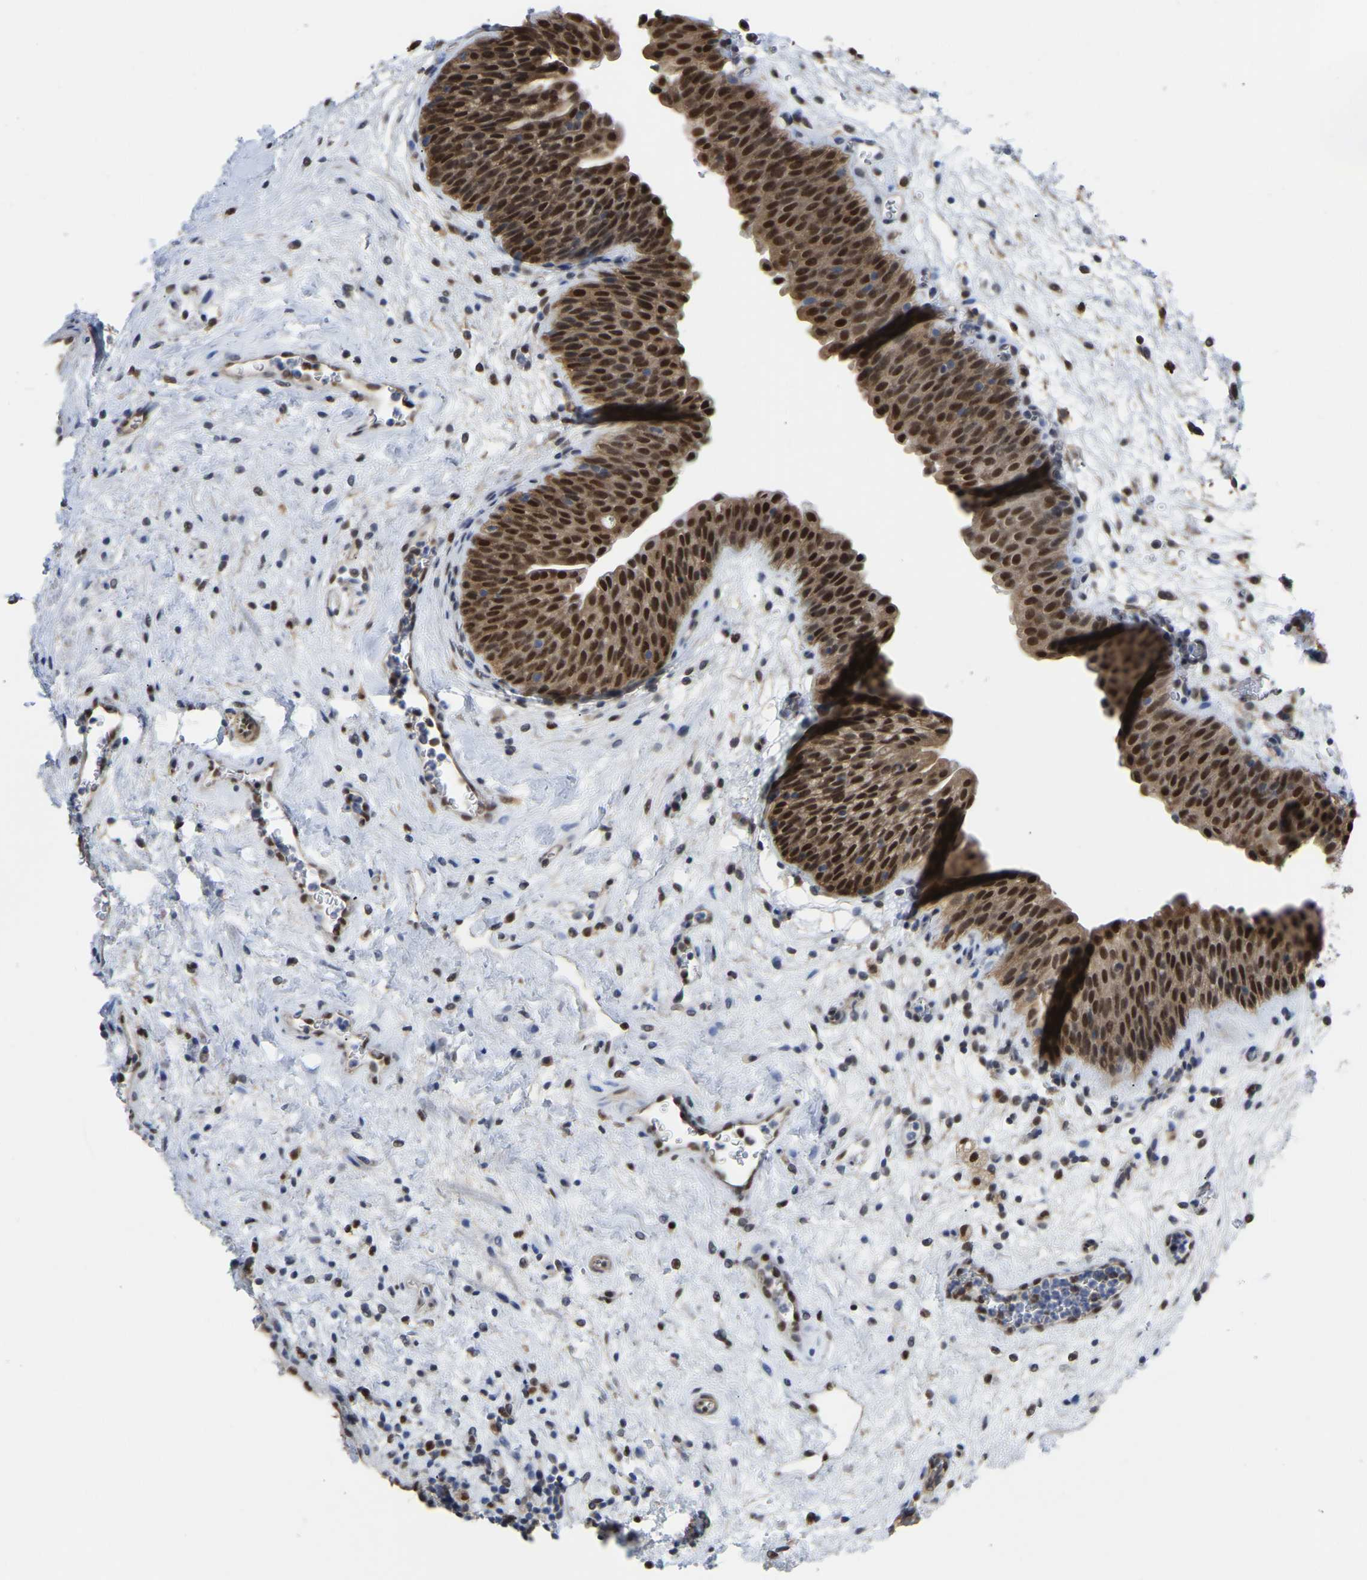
{"staining": {"intensity": "strong", "quantity": ">75%", "location": "cytoplasmic/membranous,nuclear"}, "tissue": "urinary bladder", "cell_type": "Urothelial cells", "image_type": "normal", "snomed": [{"axis": "morphology", "description": "Normal tissue, NOS"}, {"axis": "topography", "description": "Urinary bladder"}], "caption": "Protein analysis of normal urinary bladder shows strong cytoplasmic/membranous,nuclear staining in about >75% of urothelial cells.", "gene": "KLRG2", "patient": {"sex": "male", "age": 37}}